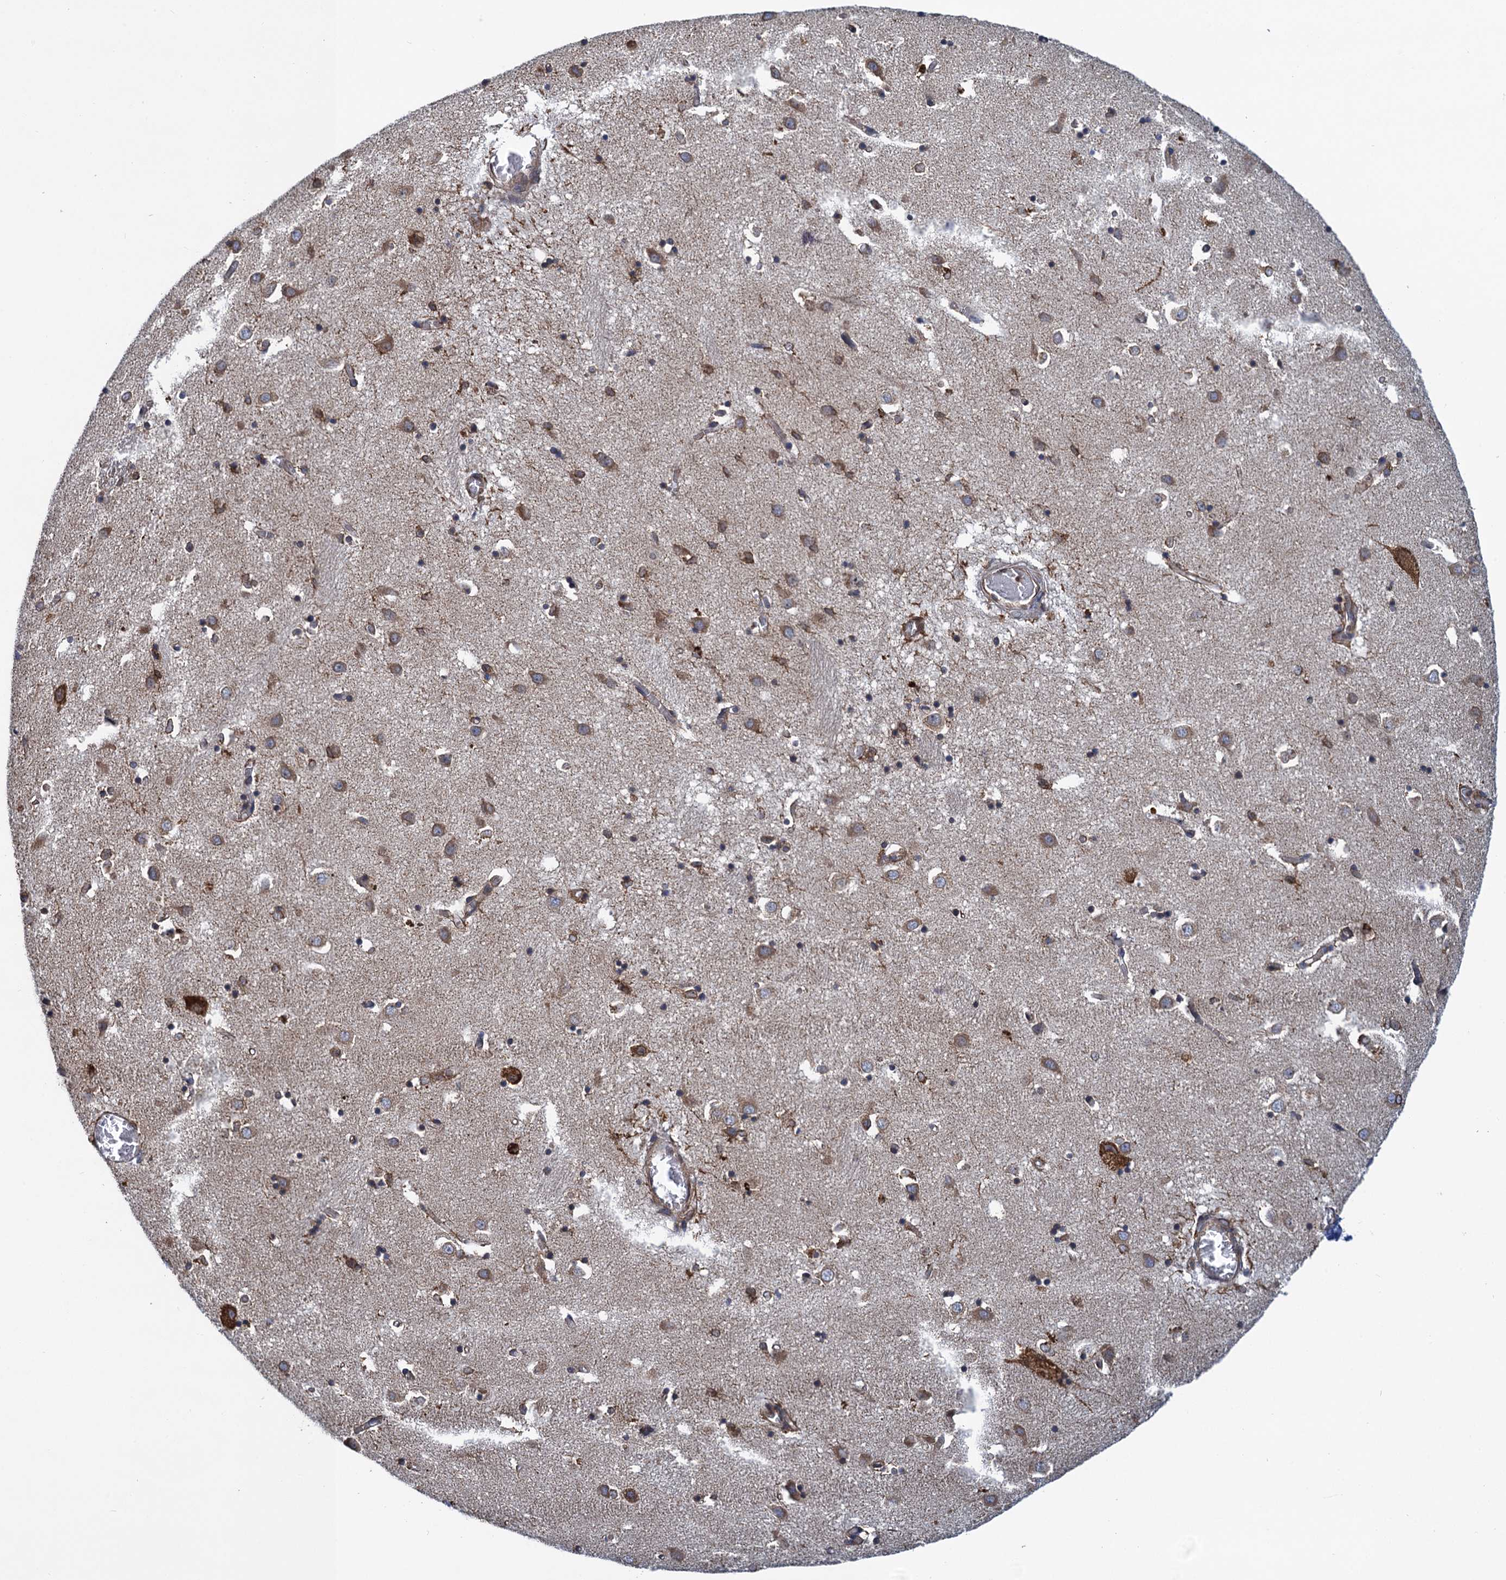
{"staining": {"intensity": "moderate", "quantity": "25%-75%", "location": "cytoplasmic/membranous"}, "tissue": "caudate", "cell_type": "Glial cells", "image_type": "normal", "snomed": [{"axis": "morphology", "description": "Normal tissue, NOS"}, {"axis": "topography", "description": "Lateral ventricle wall"}], "caption": "Immunohistochemical staining of benign human caudate displays medium levels of moderate cytoplasmic/membranous expression in about 25%-75% of glial cells.", "gene": "ARMC5", "patient": {"sex": "male", "age": 70}}